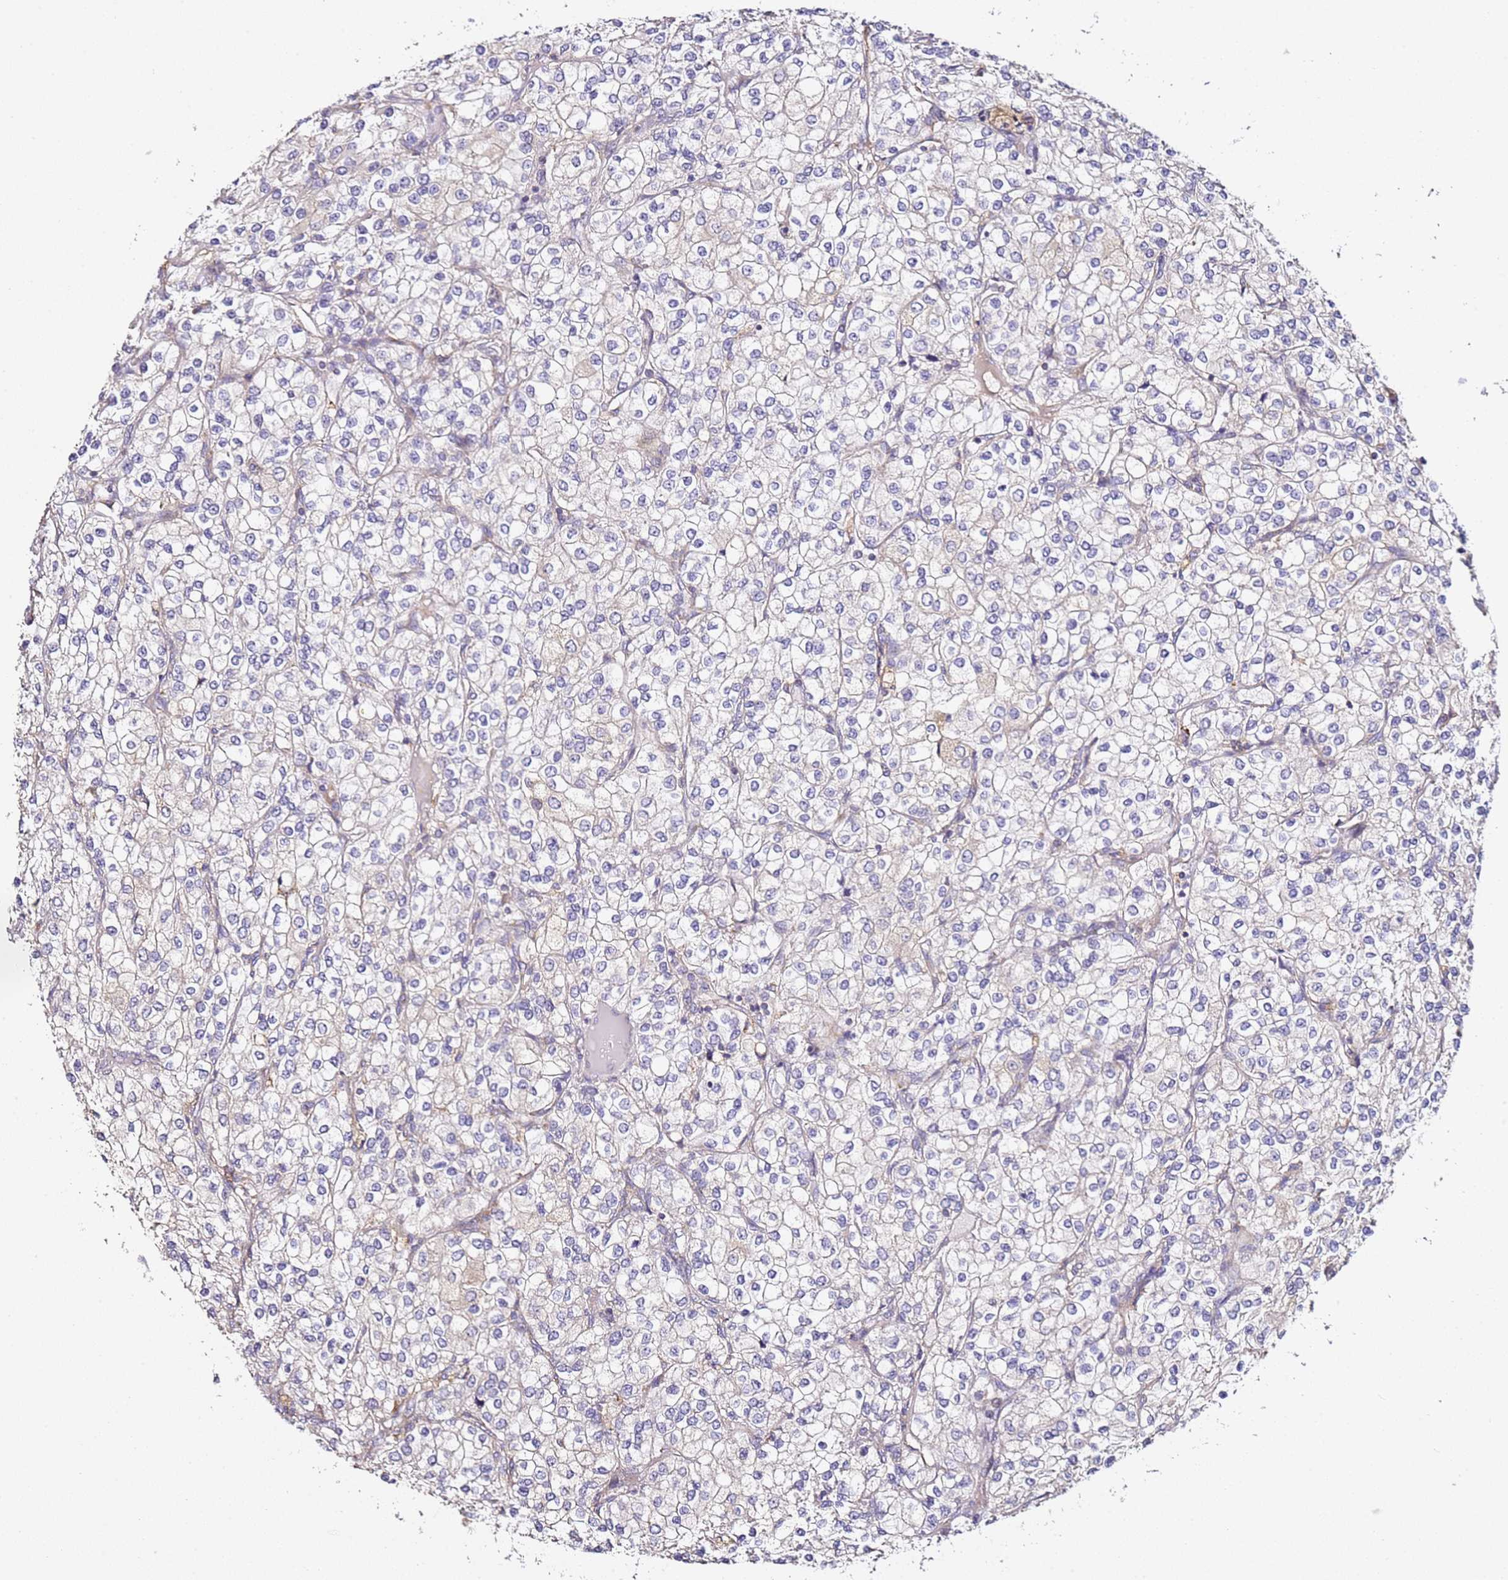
{"staining": {"intensity": "negative", "quantity": "none", "location": "none"}, "tissue": "renal cancer", "cell_type": "Tumor cells", "image_type": "cancer", "snomed": [{"axis": "morphology", "description": "Adenocarcinoma, NOS"}, {"axis": "topography", "description": "Kidney"}], "caption": "The photomicrograph displays no staining of tumor cells in renal cancer.", "gene": "OR2B11", "patient": {"sex": "male", "age": 80}}